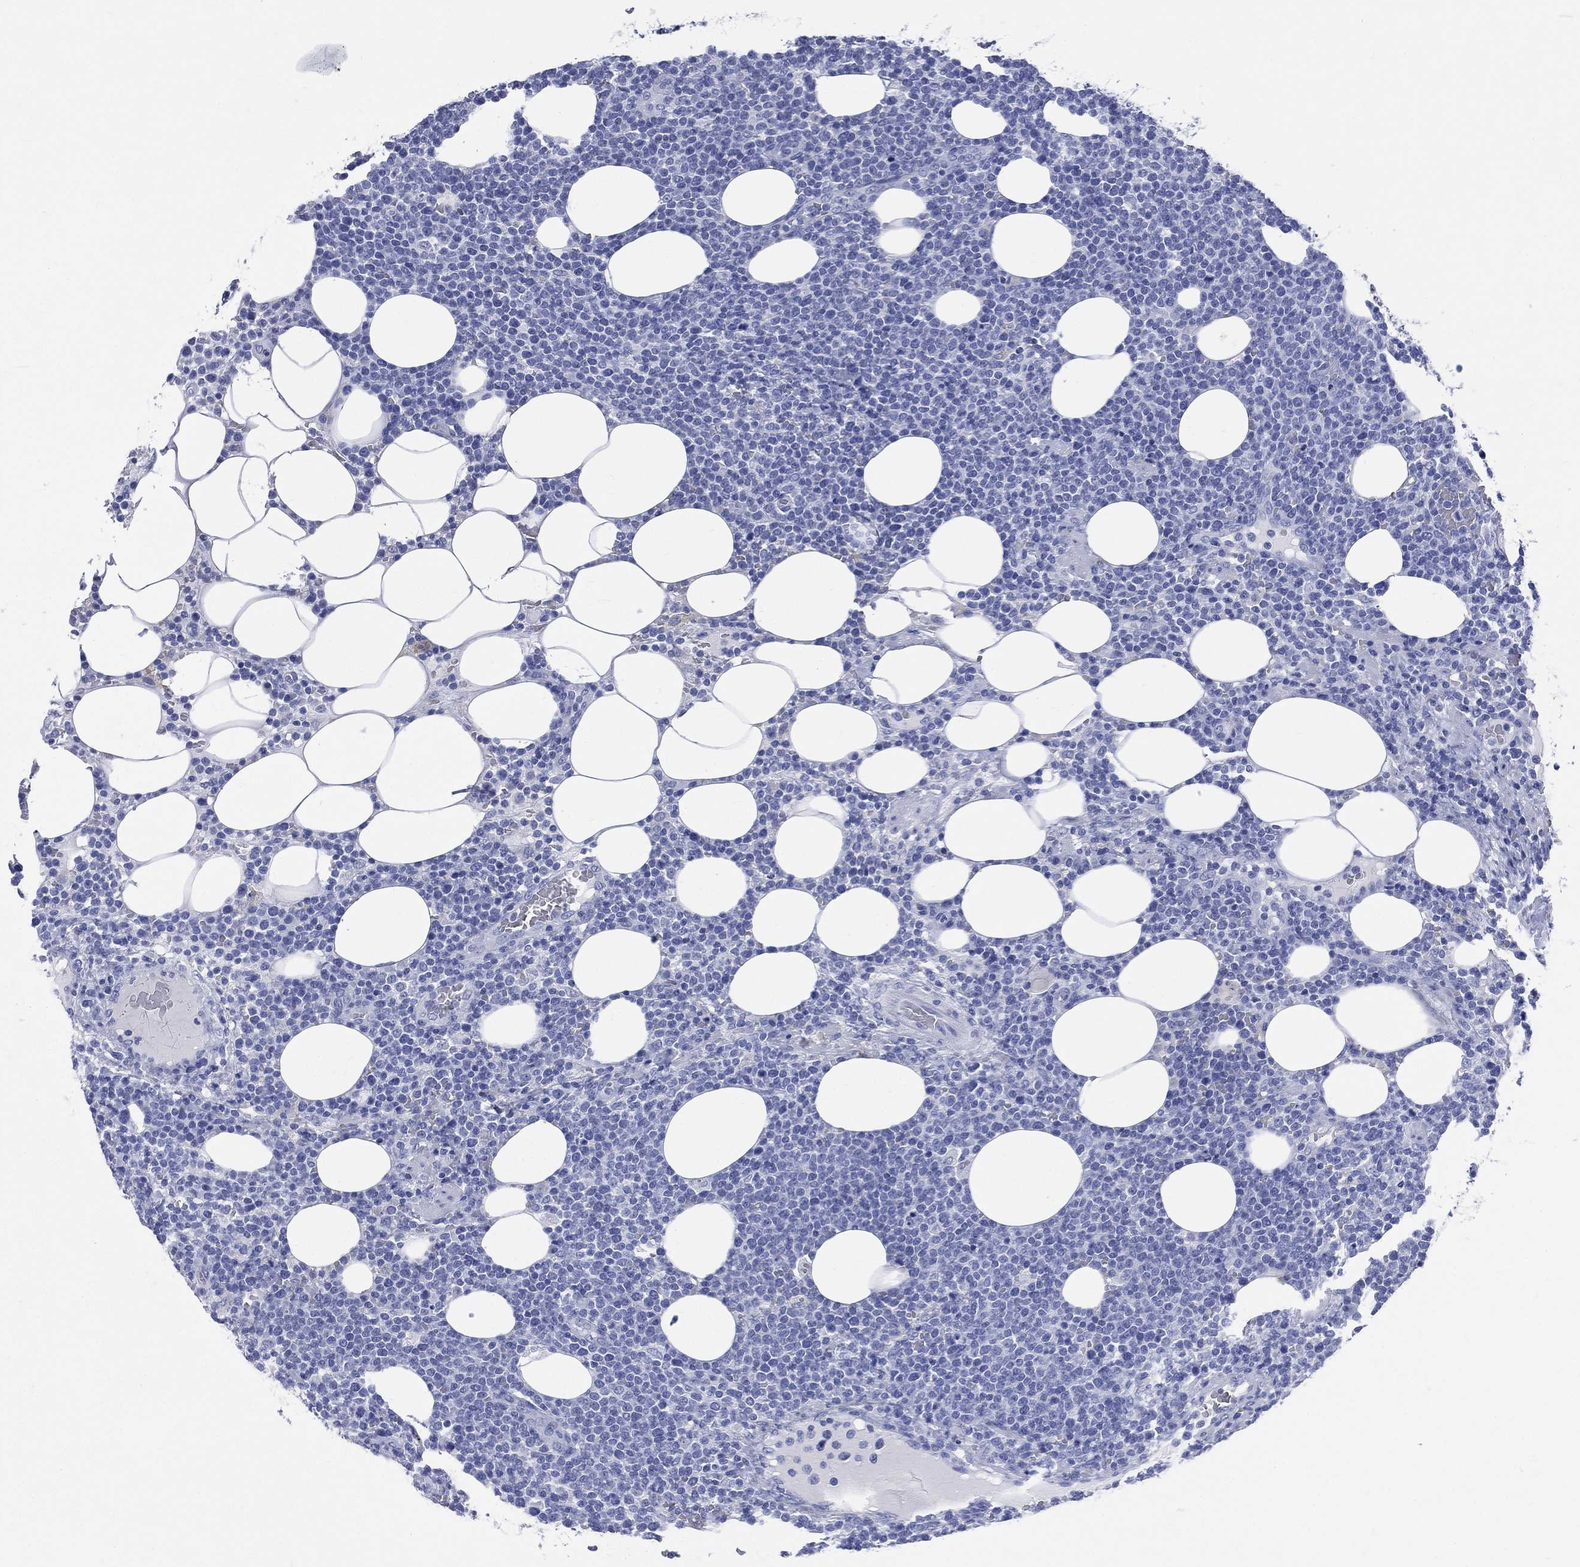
{"staining": {"intensity": "negative", "quantity": "none", "location": "none"}, "tissue": "lymphoma", "cell_type": "Tumor cells", "image_type": "cancer", "snomed": [{"axis": "morphology", "description": "Malignant lymphoma, non-Hodgkin's type, High grade"}, {"axis": "topography", "description": "Lymph node"}], "caption": "Protein analysis of lymphoma reveals no significant positivity in tumor cells. (DAB (3,3'-diaminobenzidine) immunohistochemistry, high magnification).", "gene": "SYP", "patient": {"sex": "male", "age": 61}}